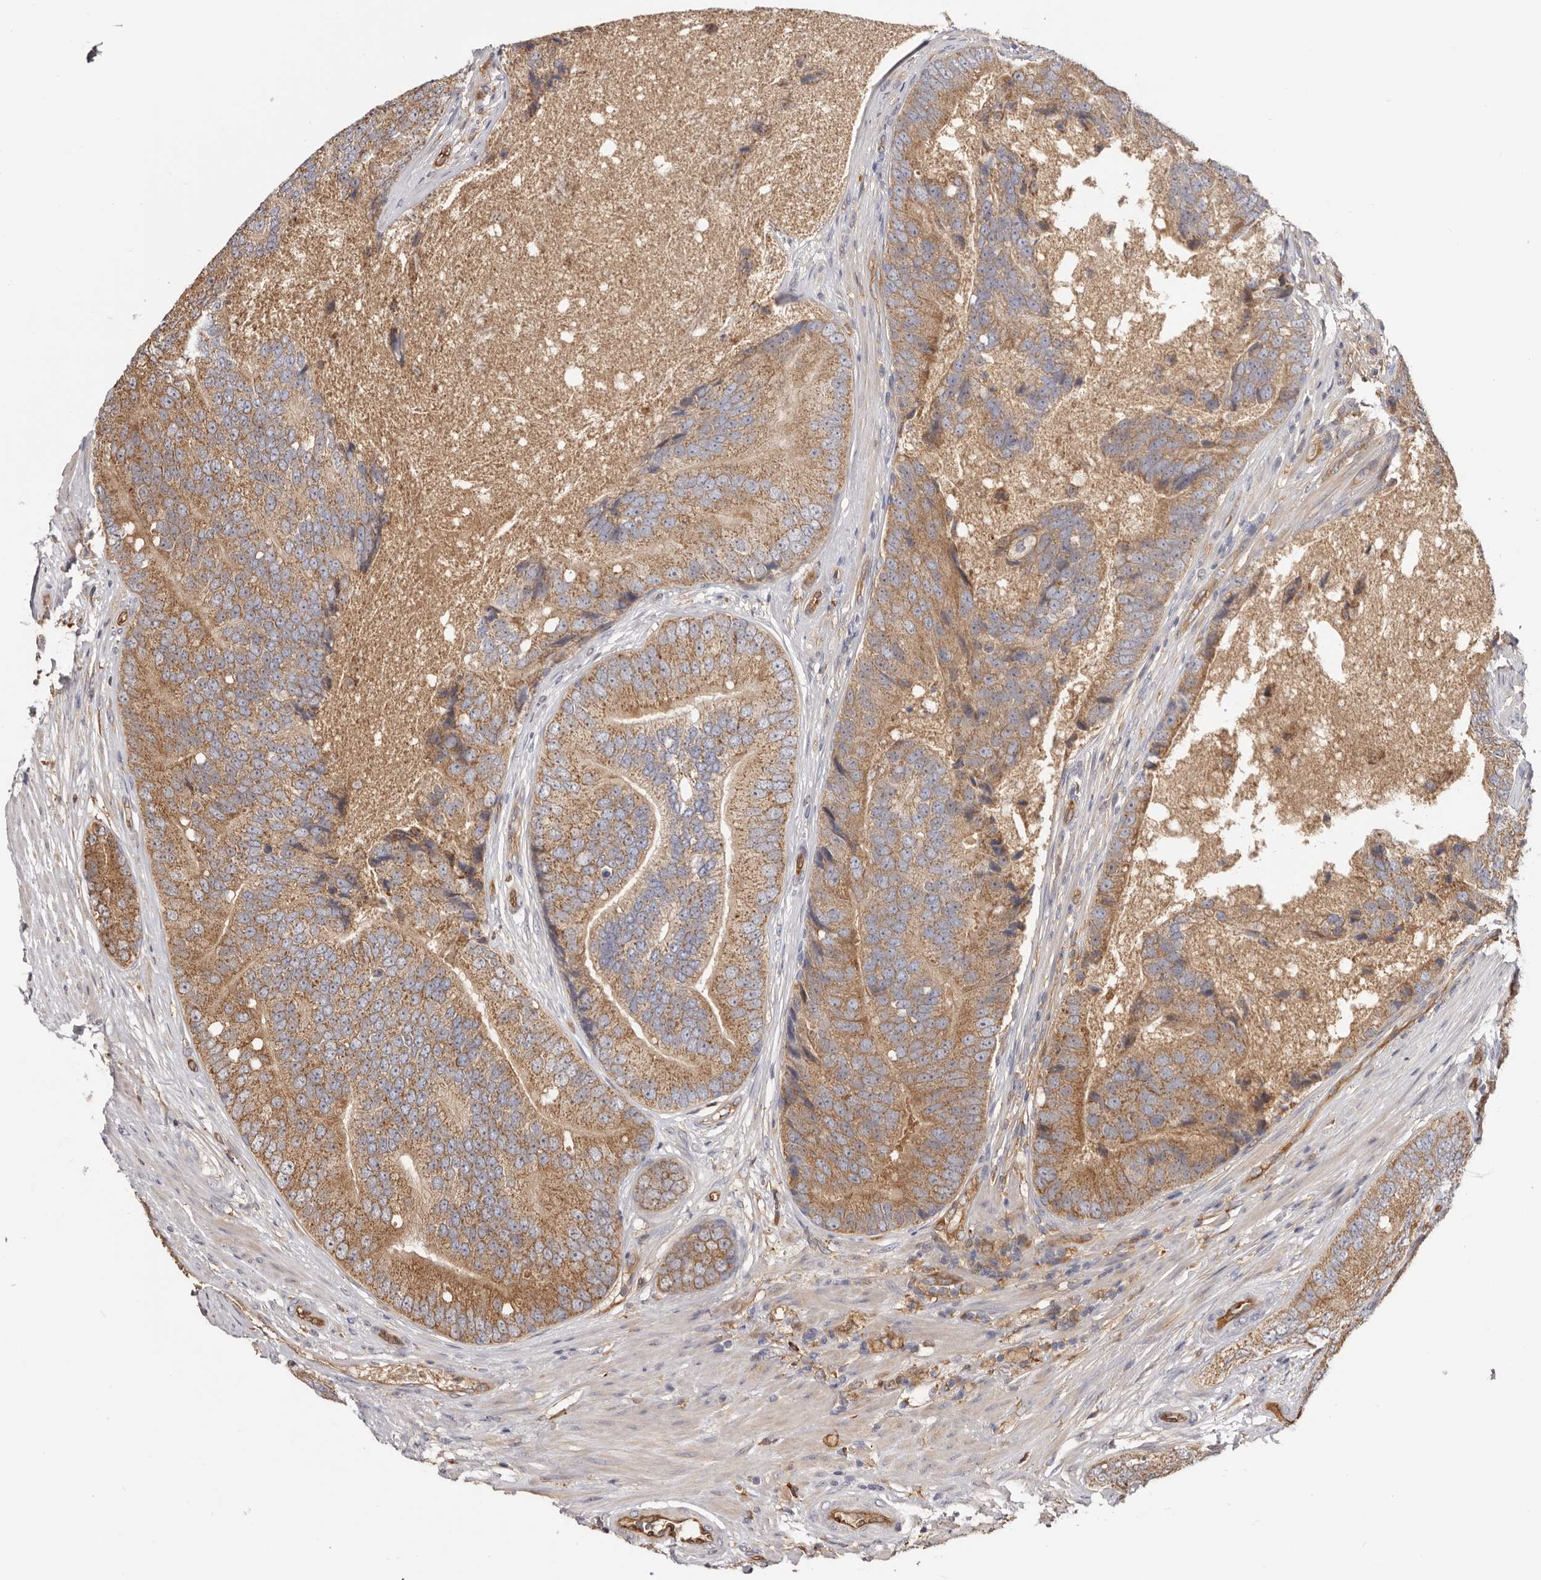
{"staining": {"intensity": "moderate", "quantity": ">75%", "location": "cytoplasmic/membranous"}, "tissue": "prostate cancer", "cell_type": "Tumor cells", "image_type": "cancer", "snomed": [{"axis": "morphology", "description": "Adenocarcinoma, High grade"}, {"axis": "topography", "description": "Prostate"}], "caption": "About >75% of tumor cells in prostate cancer (adenocarcinoma (high-grade)) reveal moderate cytoplasmic/membranous protein positivity as visualized by brown immunohistochemical staining.", "gene": "LAP3", "patient": {"sex": "male", "age": 70}}